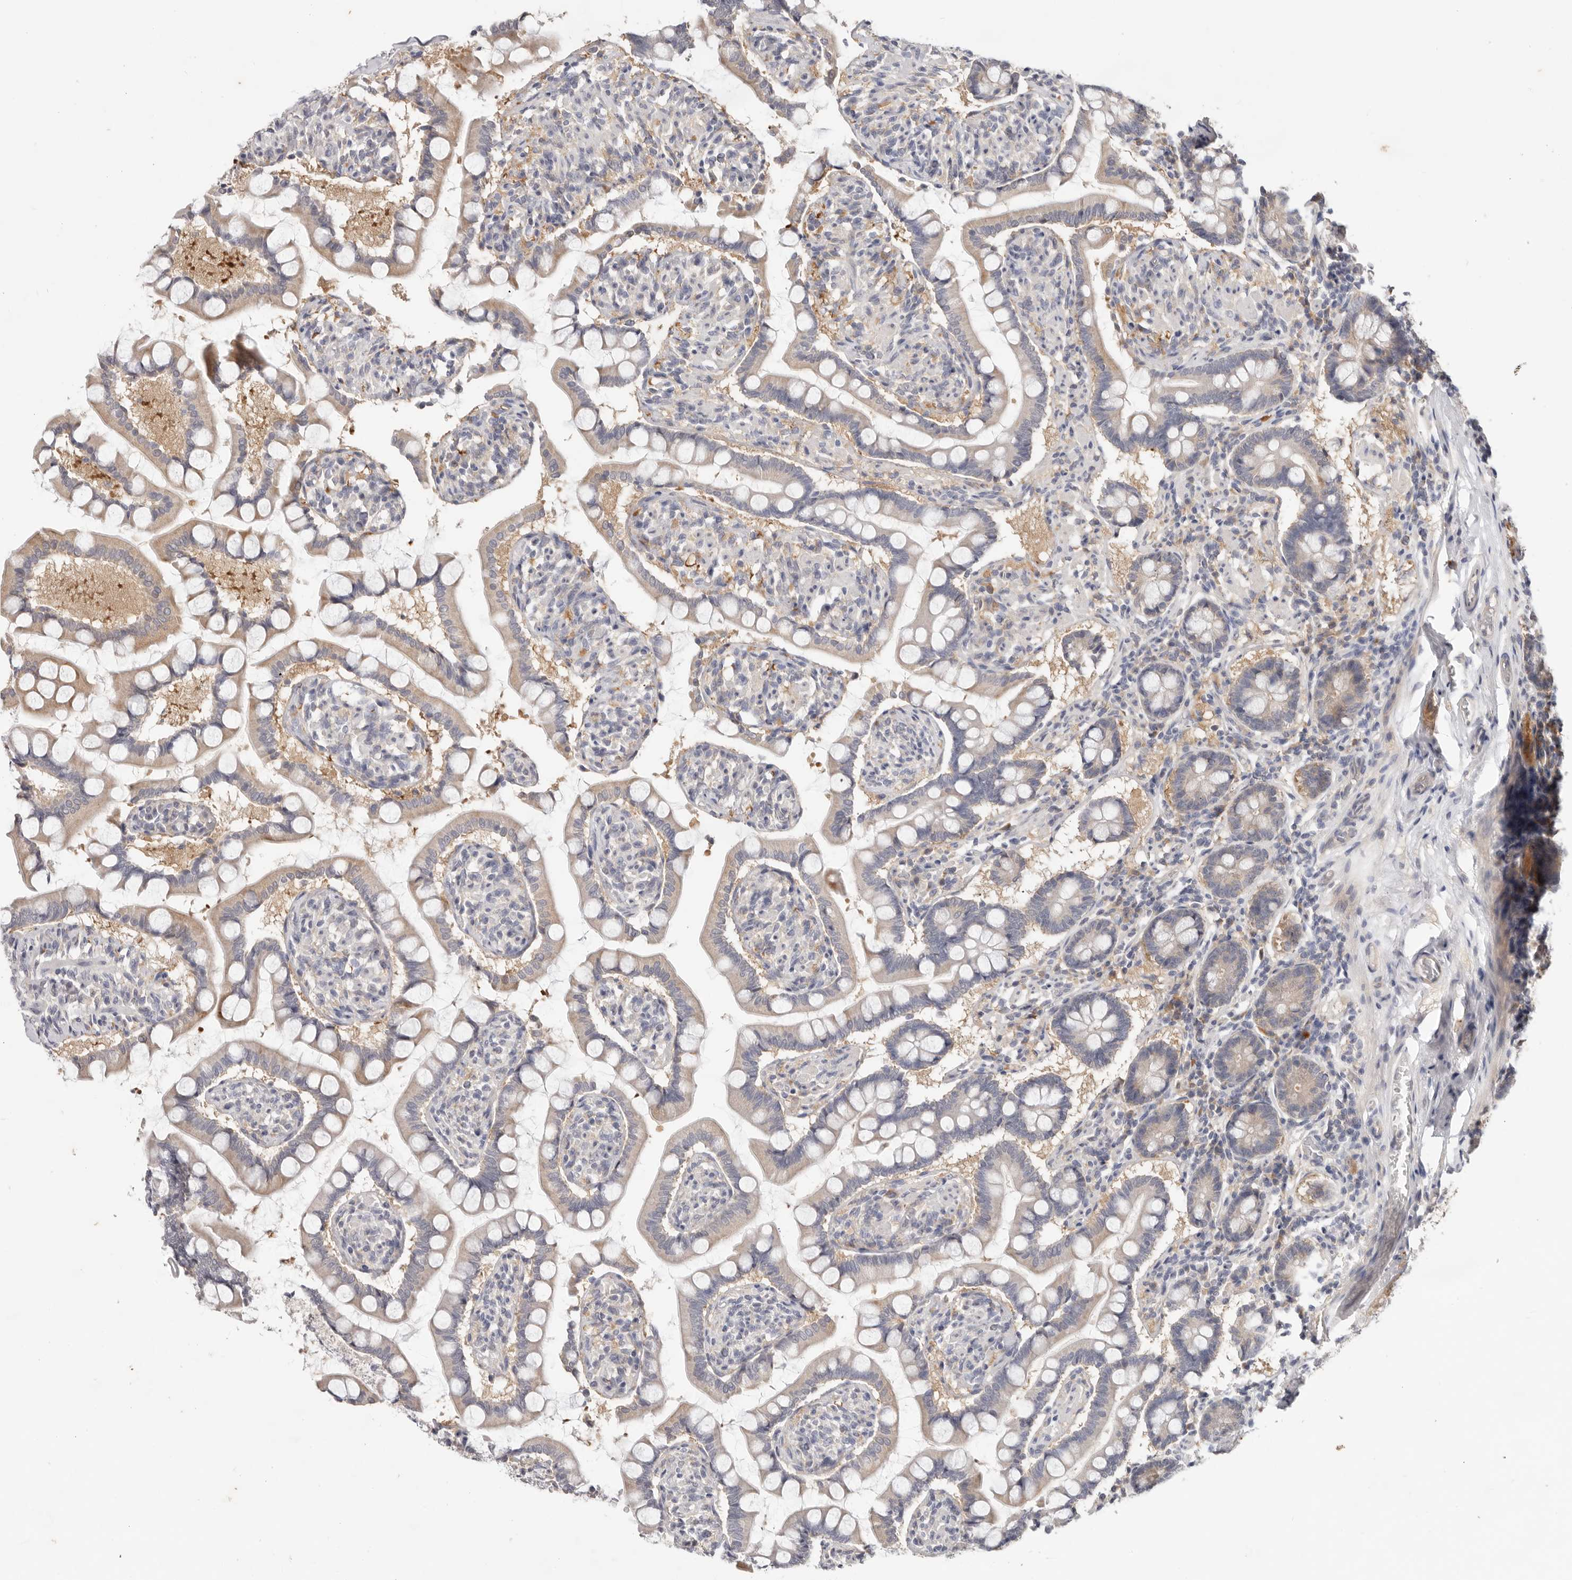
{"staining": {"intensity": "moderate", "quantity": "25%-75%", "location": "cytoplasmic/membranous"}, "tissue": "small intestine", "cell_type": "Glandular cells", "image_type": "normal", "snomed": [{"axis": "morphology", "description": "Normal tissue, NOS"}, {"axis": "topography", "description": "Small intestine"}], "caption": "Moderate cytoplasmic/membranous staining for a protein is seen in approximately 25%-75% of glandular cells of normal small intestine using immunohistochemistry.", "gene": "WDR77", "patient": {"sex": "male", "age": 41}}